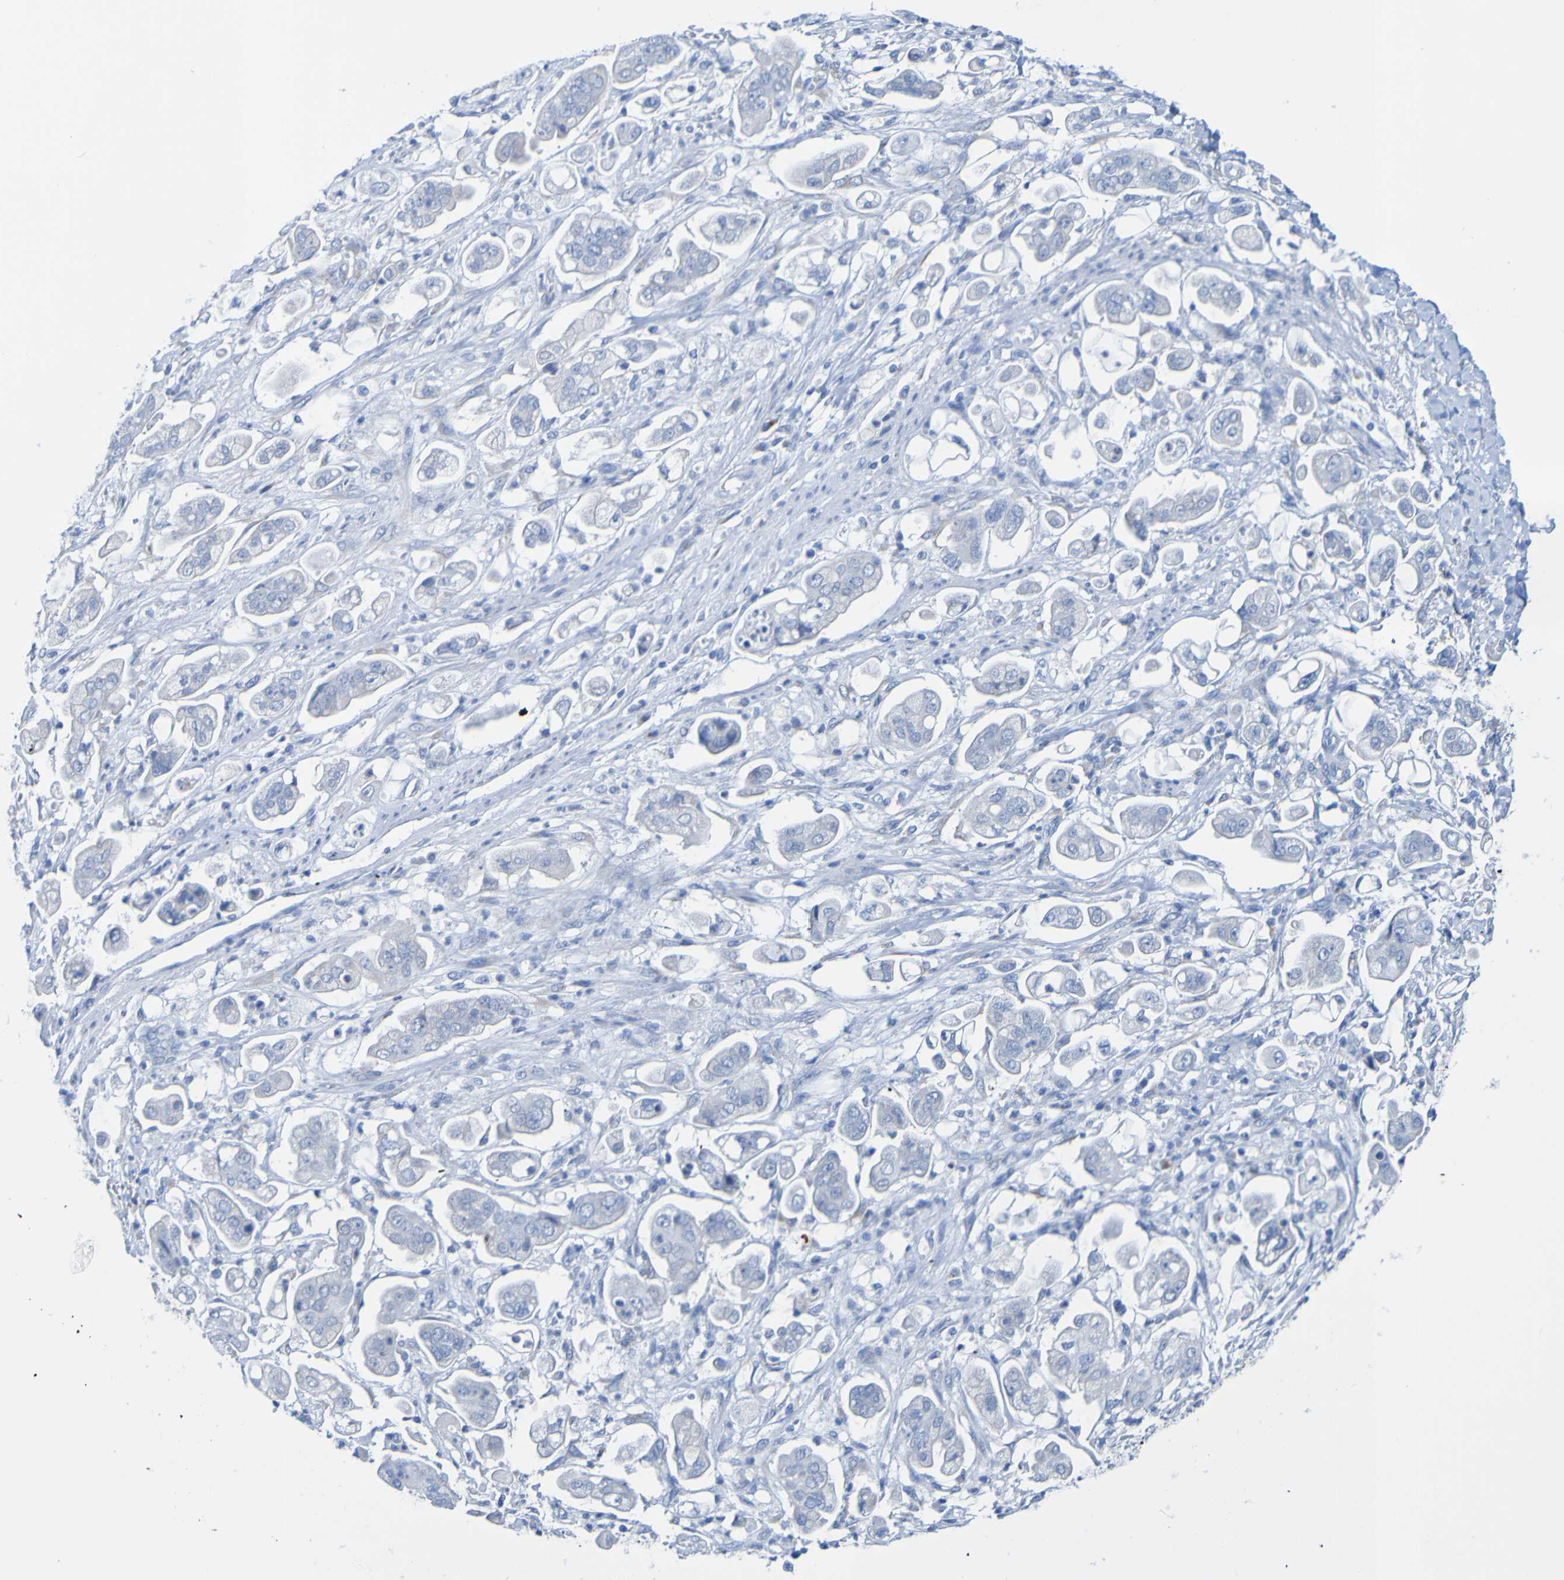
{"staining": {"intensity": "negative", "quantity": "none", "location": "none"}, "tissue": "stomach cancer", "cell_type": "Tumor cells", "image_type": "cancer", "snomed": [{"axis": "morphology", "description": "Adenocarcinoma, NOS"}, {"axis": "topography", "description": "Stomach"}], "caption": "An immunohistochemistry photomicrograph of stomach cancer is shown. There is no staining in tumor cells of stomach cancer.", "gene": "ACMSD", "patient": {"sex": "male", "age": 62}}